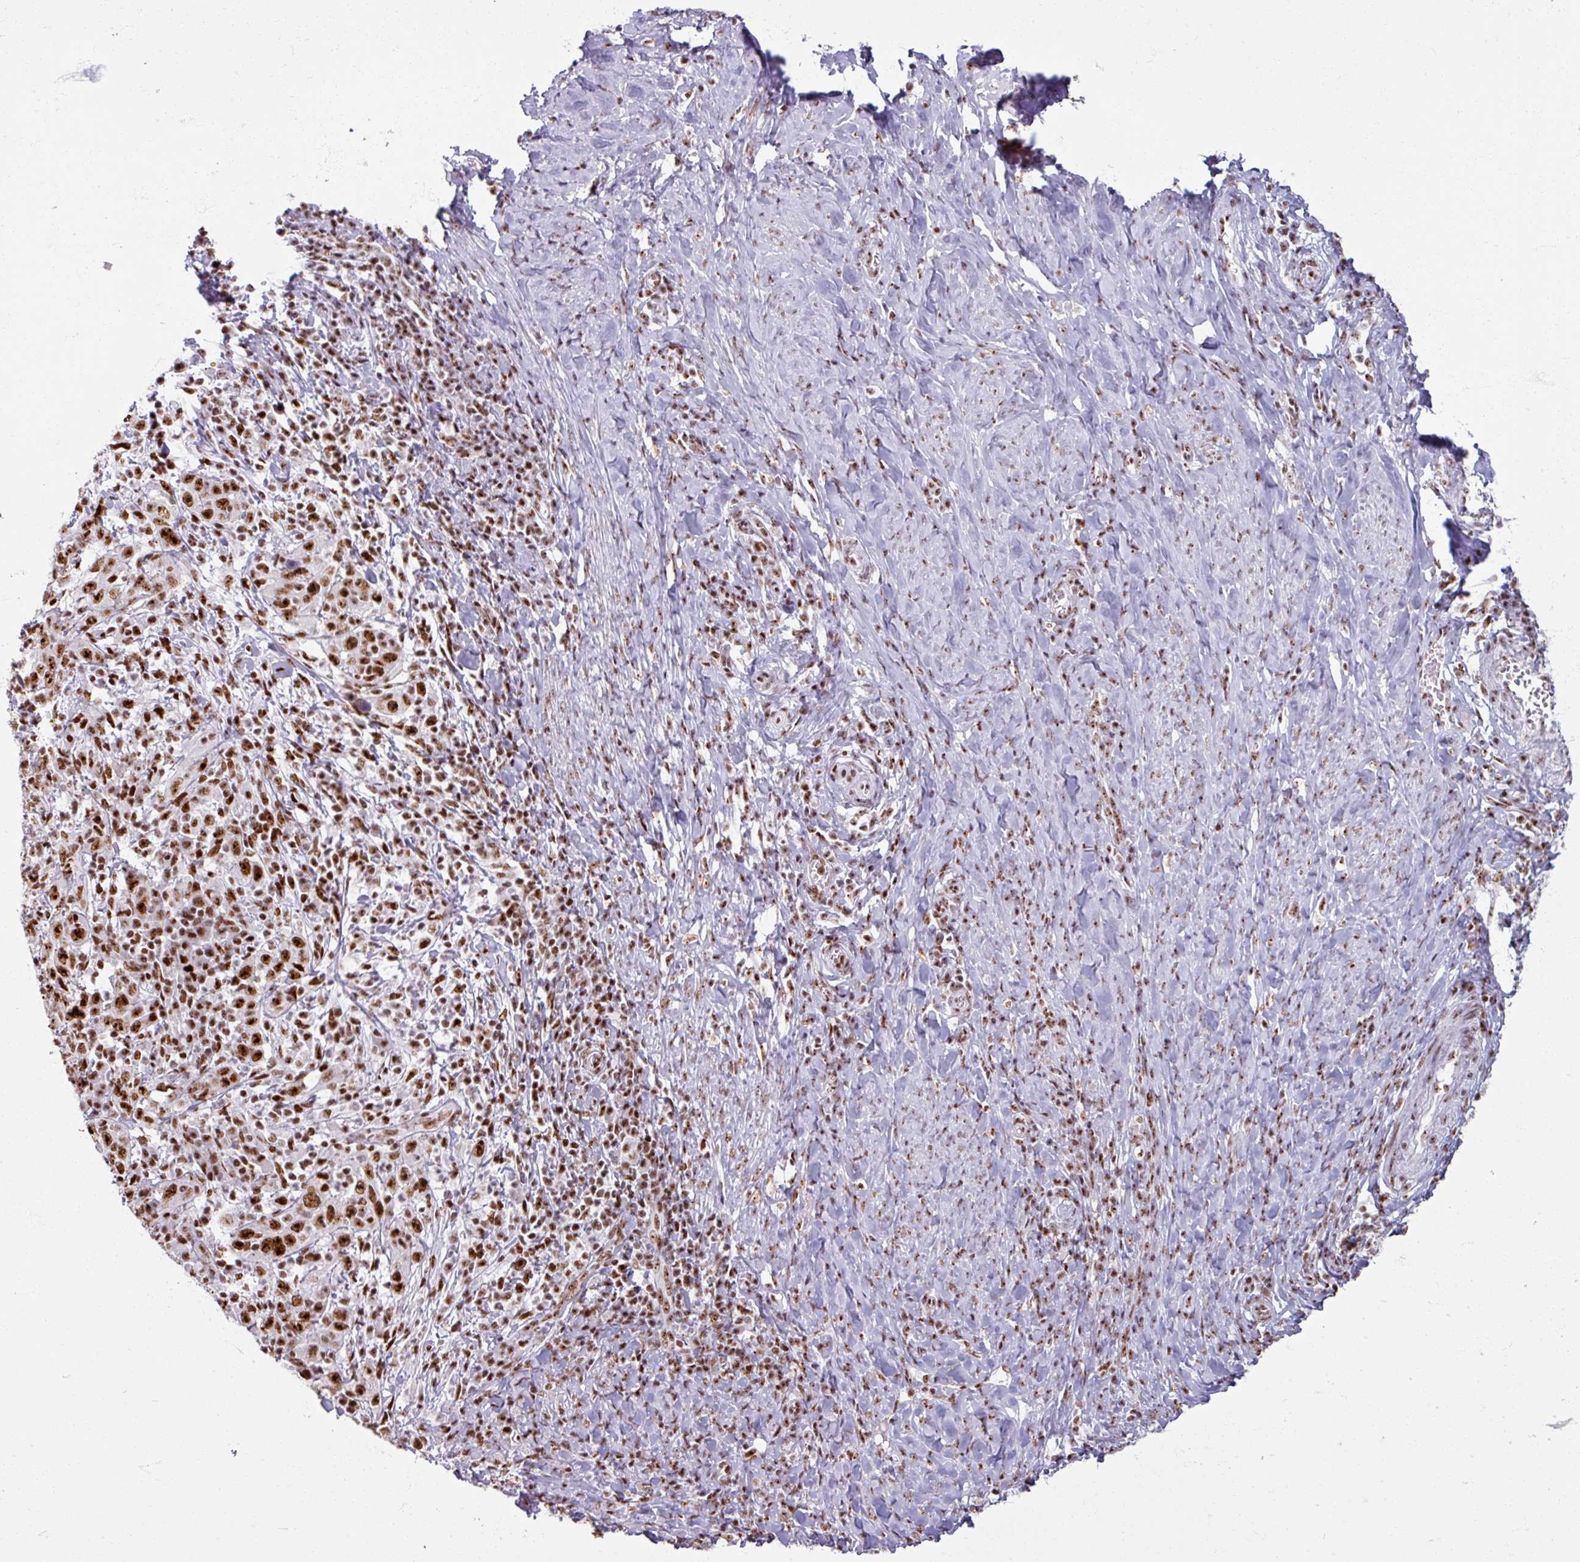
{"staining": {"intensity": "strong", "quantity": ">75%", "location": "nuclear"}, "tissue": "cervical cancer", "cell_type": "Tumor cells", "image_type": "cancer", "snomed": [{"axis": "morphology", "description": "Squamous cell carcinoma, NOS"}, {"axis": "topography", "description": "Cervix"}], "caption": "Protein analysis of squamous cell carcinoma (cervical) tissue demonstrates strong nuclear expression in about >75% of tumor cells. Immunohistochemistry stains the protein of interest in brown and the nuclei are stained blue.", "gene": "ADAR", "patient": {"sex": "female", "age": 46}}